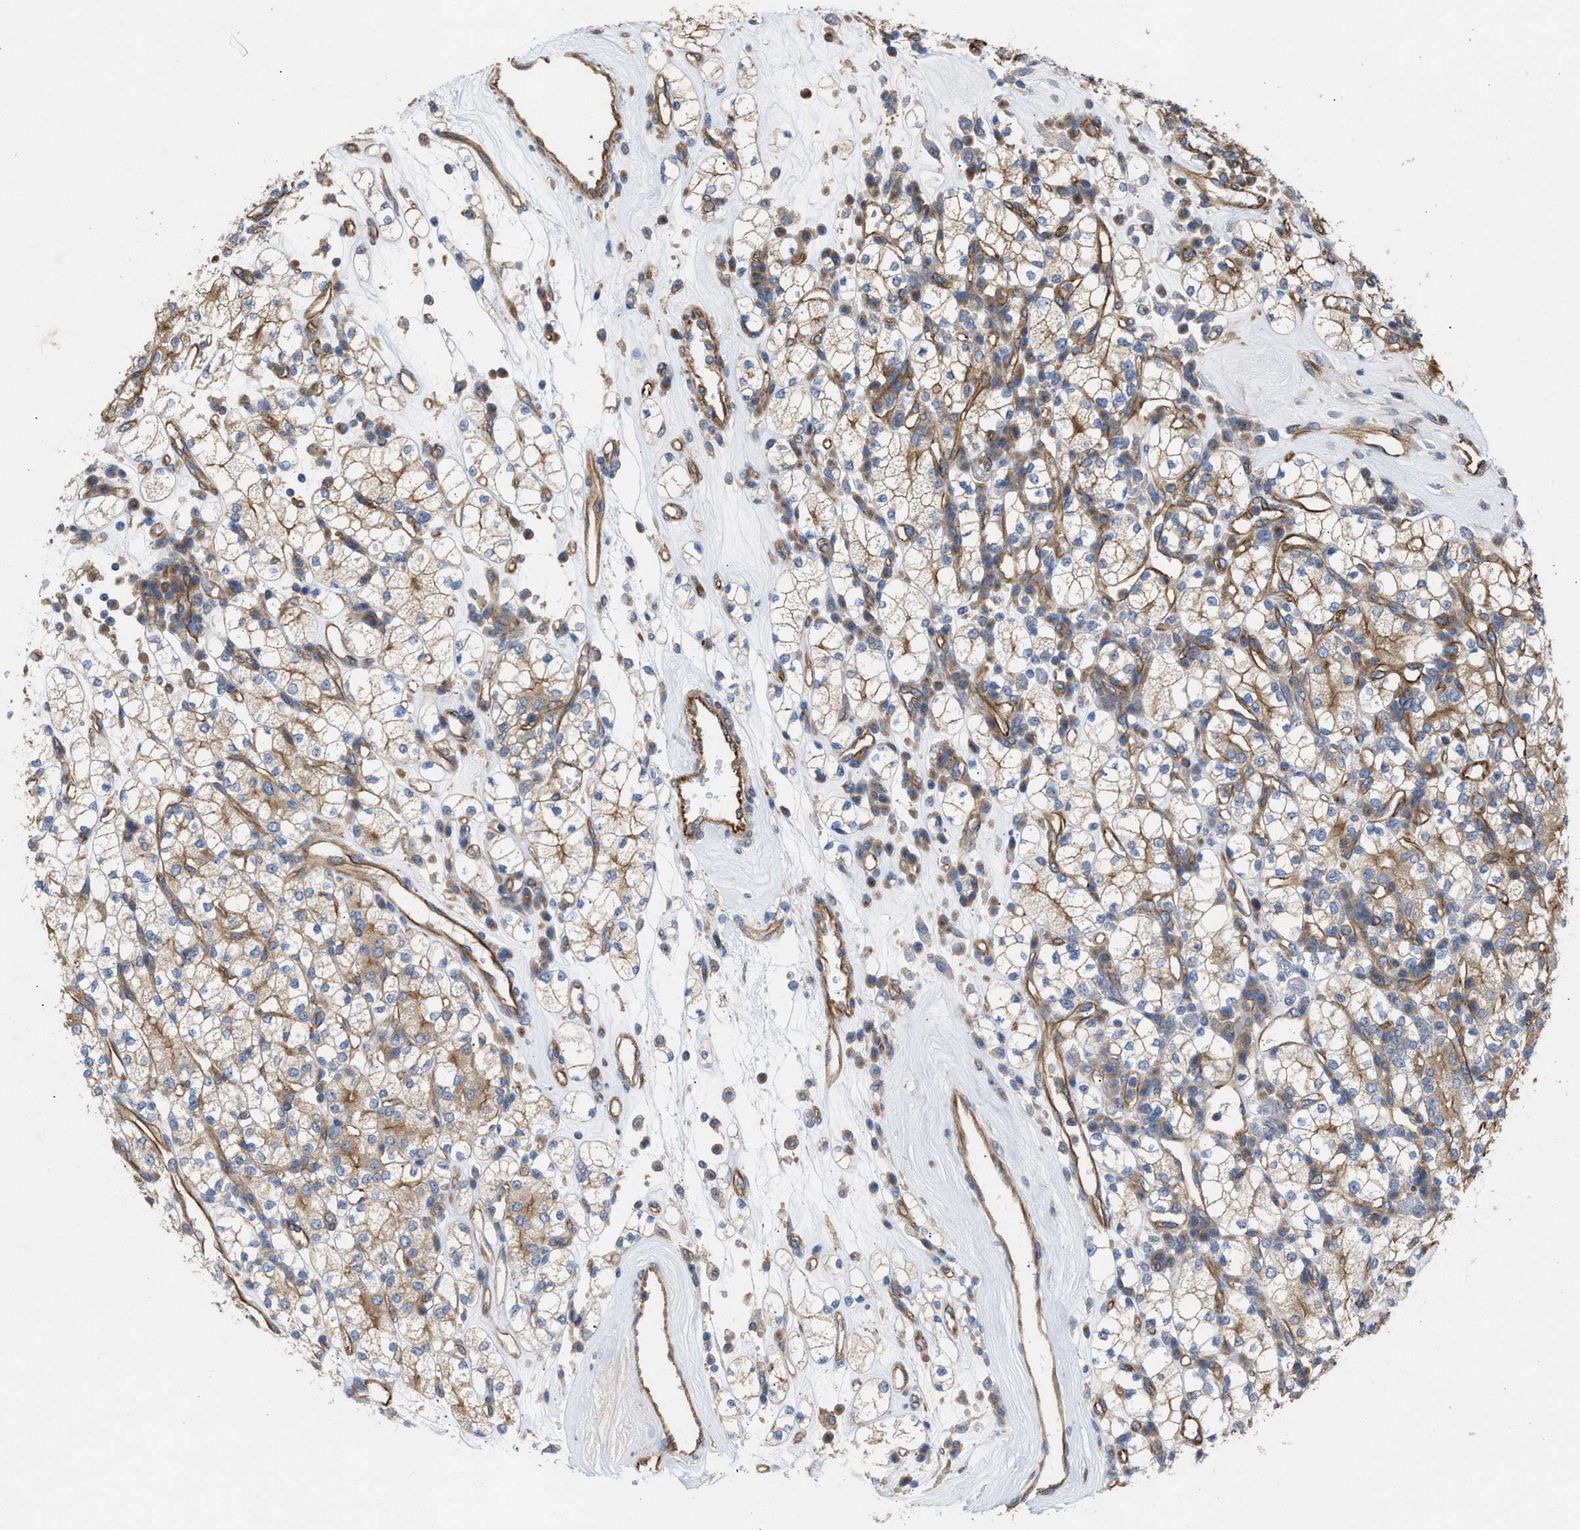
{"staining": {"intensity": "weak", "quantity": "25%-75%", "location": "cytoplasmic/membranous"}, "tissue": "renal cancer", "cell_type": "Tumor cells", "image_type": "cancer", "snomed": [{"axis": "morphology", "description": "Adenocarcinoma, NOS"}, {"axis": "topography", "description": "Kidney"}], "caption": "The histopathology image shows staining of adenocarcinoma (renal), revealing weak cytoplasmic/membranous protein expression (brown color) within tumor cells.", "gene": "EPS15L1", "patient": {"sex": "male", "age": 77}}